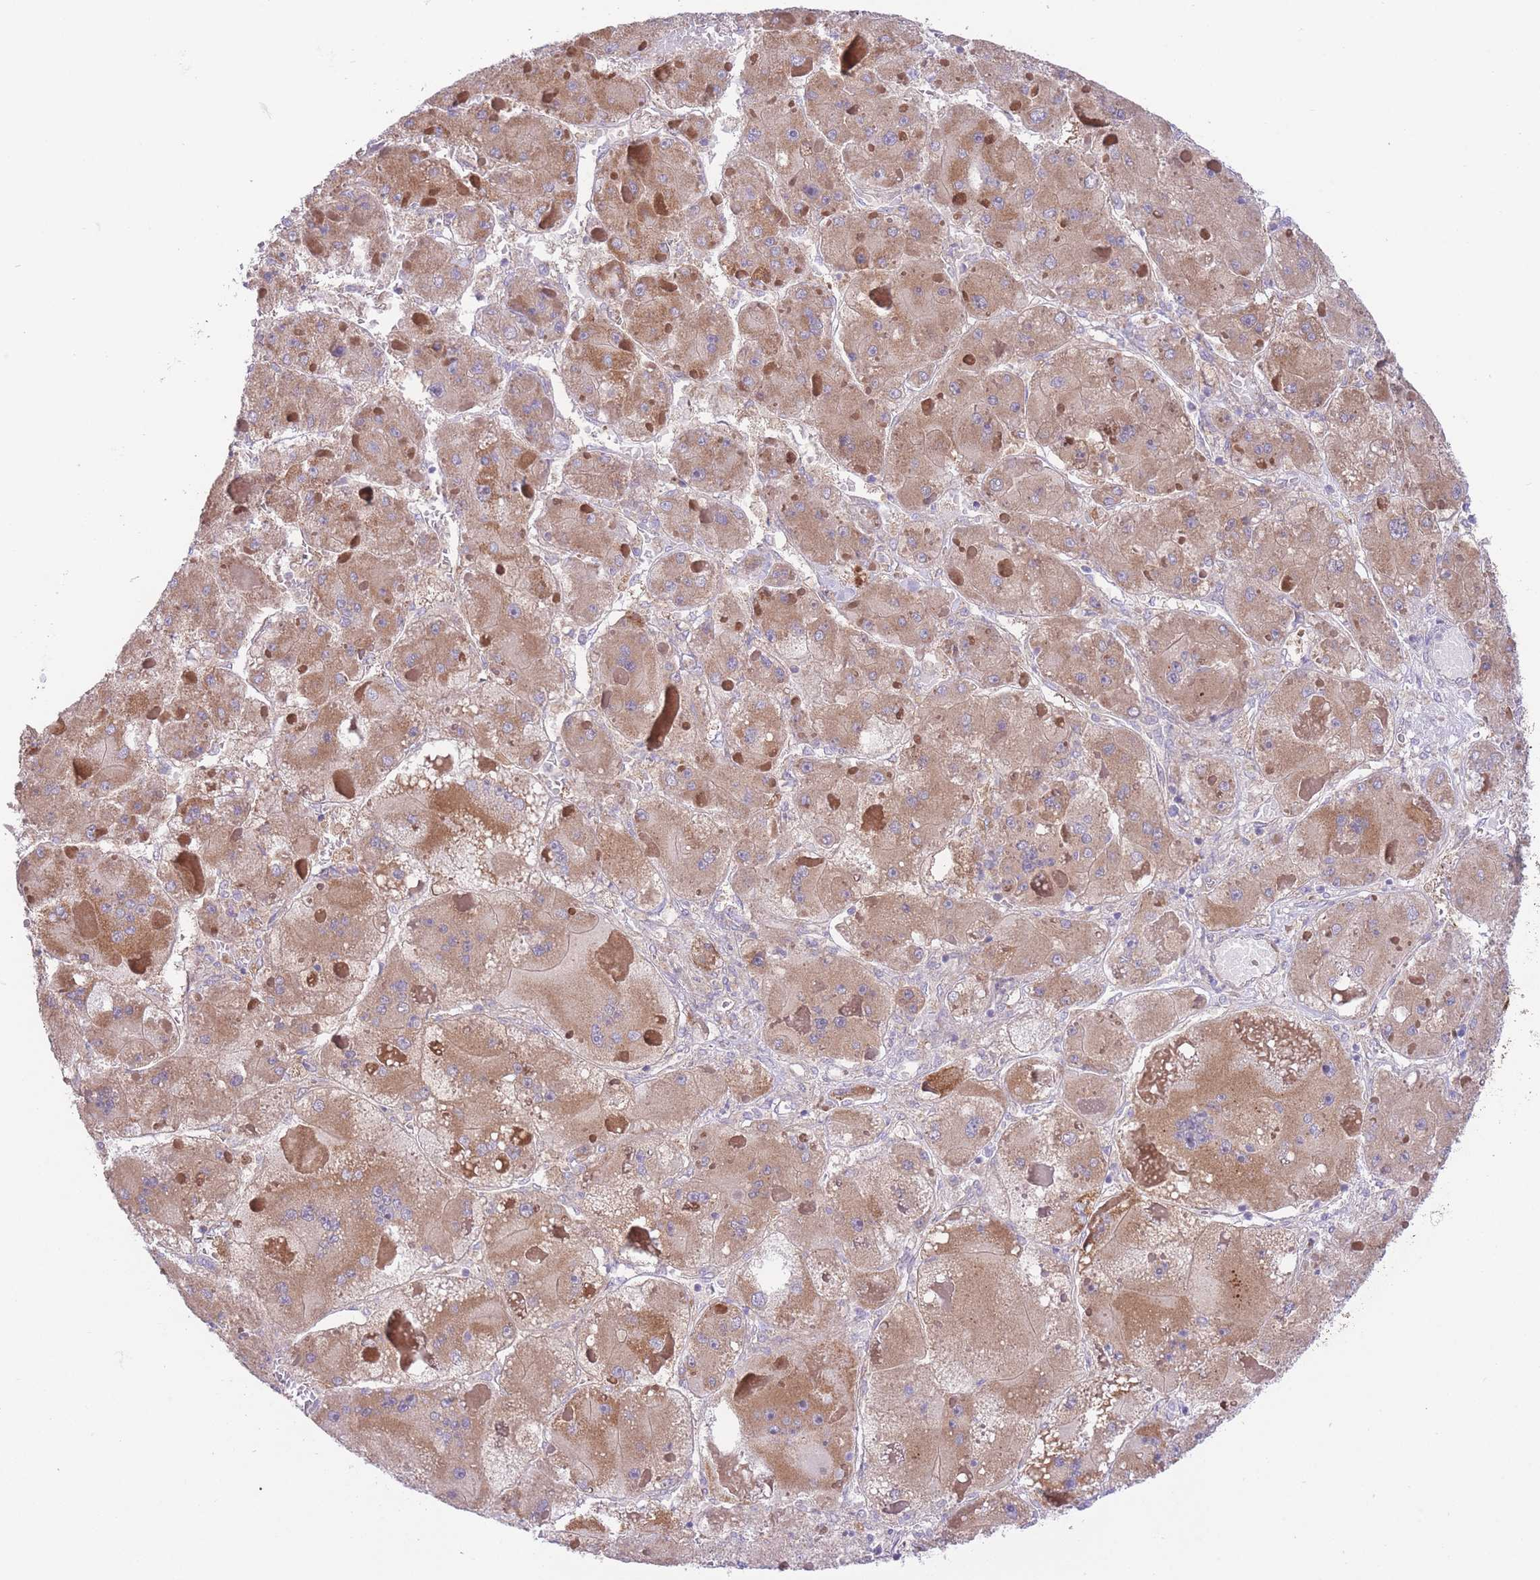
{"staining": {"intensity": "moderate", "quantity": ">75%", "location": "cytoplasmic/membranous"}, "tissue": "liver cancer", "cell_type": "Tumor cells", "image_type": "cancer", "snomed": [{"axis": "morphology", "description": "Carcinoma, Hepatocellular, NOS"}, {"axis": "topography", "description": "Liver"}], "caption": "Immunohistochemical staining of human hepatocellular carcinoma (liver) shows medium levels of moderate cytoplasmic/membranous protein staining in approximately >75% of tumor cells. The protein of interest is stained brown, and the nuclei are stained in blue (DAB IHC with brightfield microscopy, high magnification).", "gene": "CHAC1", "patient": {"sex": "female", "age": 73}}